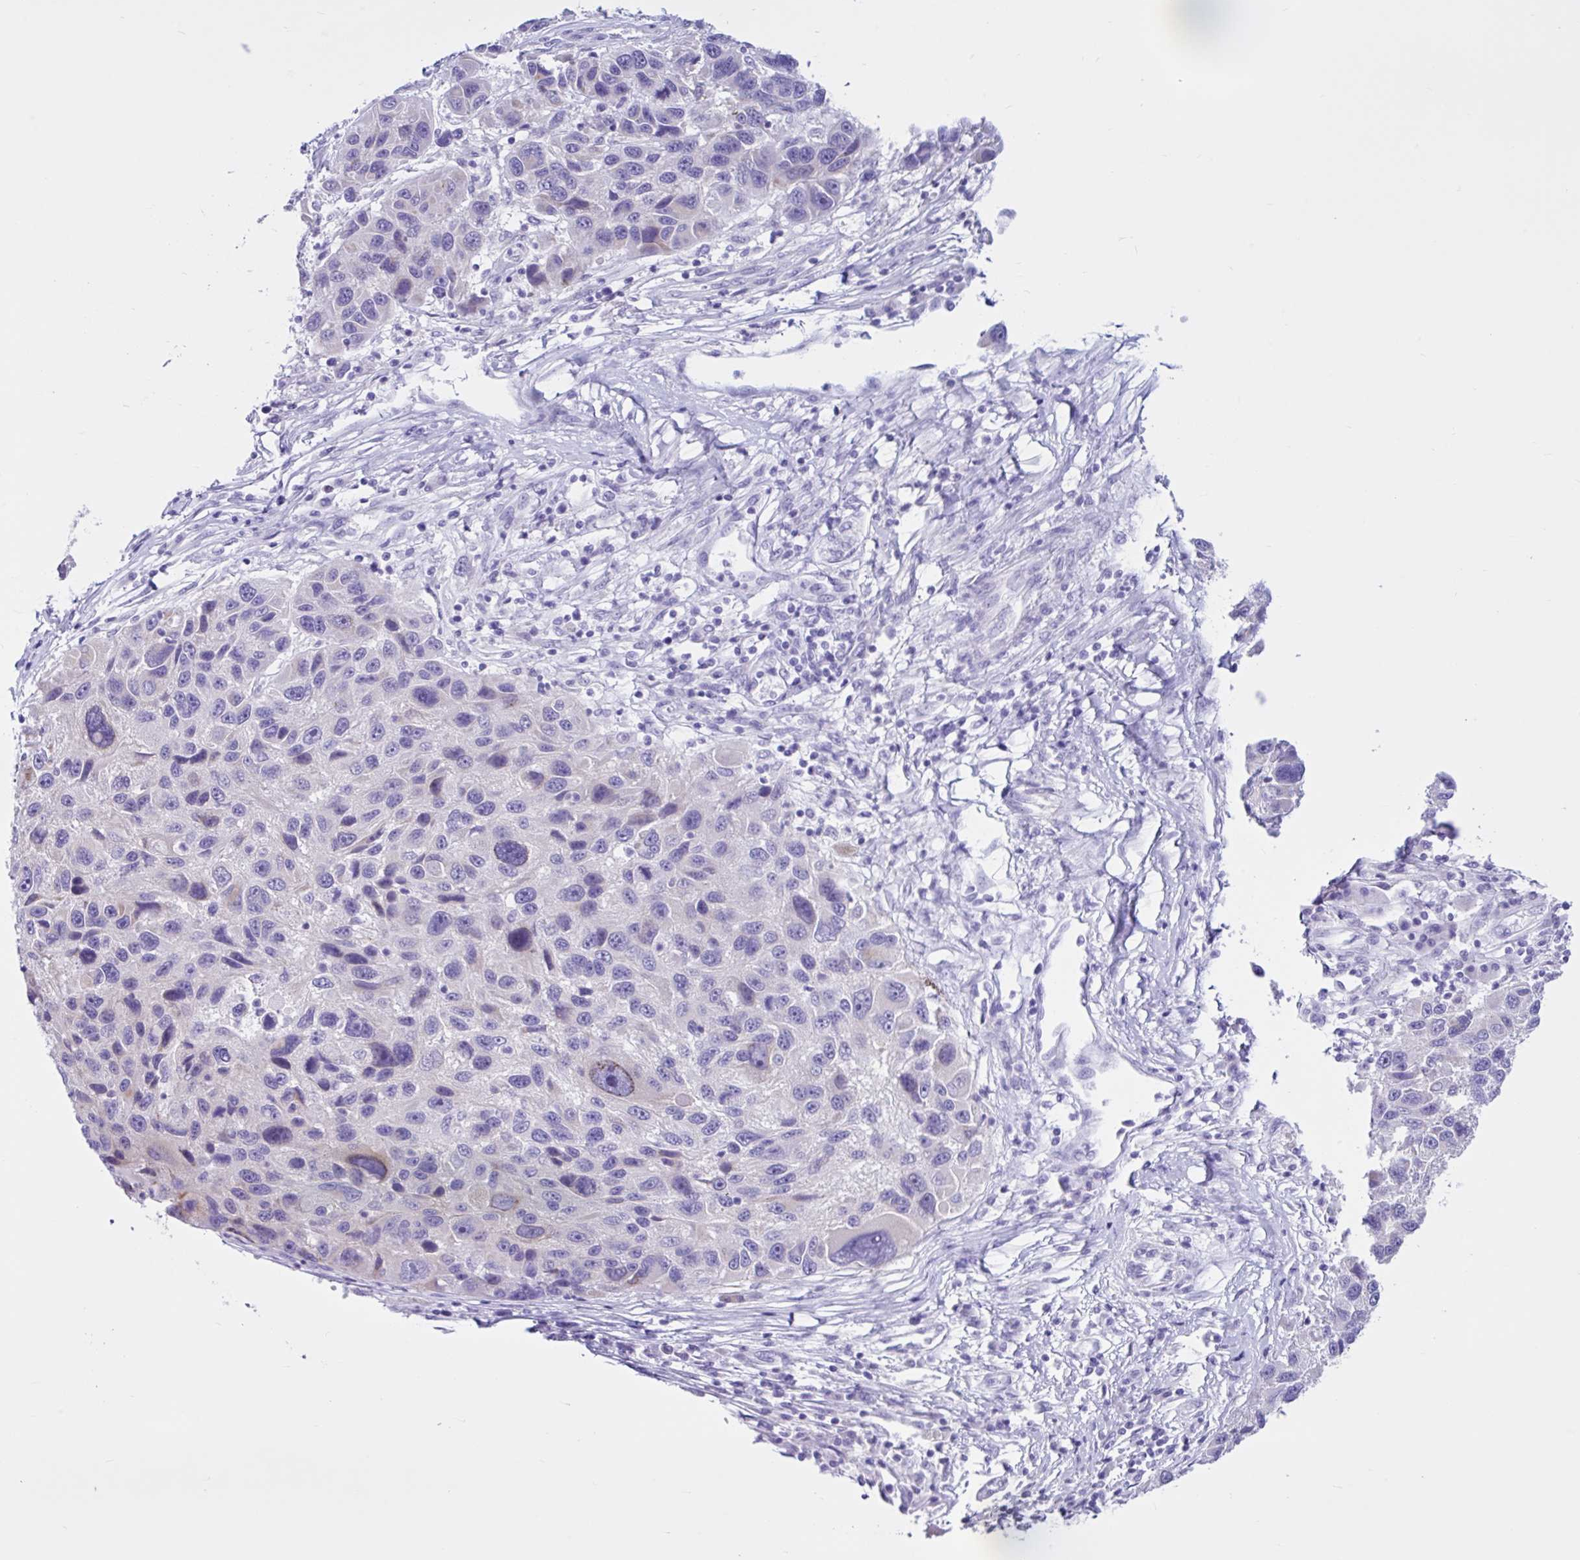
{"staining": {"intensity": "negative", "quantity": "none", "location": "none"}, "tissue": "melanoma", "cell_type": "Tumor cells", "image_type": "cancer", "snomed": [{"axis": "morphology", "description": "Malignant melanoma, NOS"}, {"axis": "topography", "description": "Skin"}], "caption": "Human malignant melanoma stained for a protein using immunohistochemistry (IHC) exhibits no positivity in tumor cells.", "gene": "CYP19A1", "patient": {"sex": "male", "age": 53}}